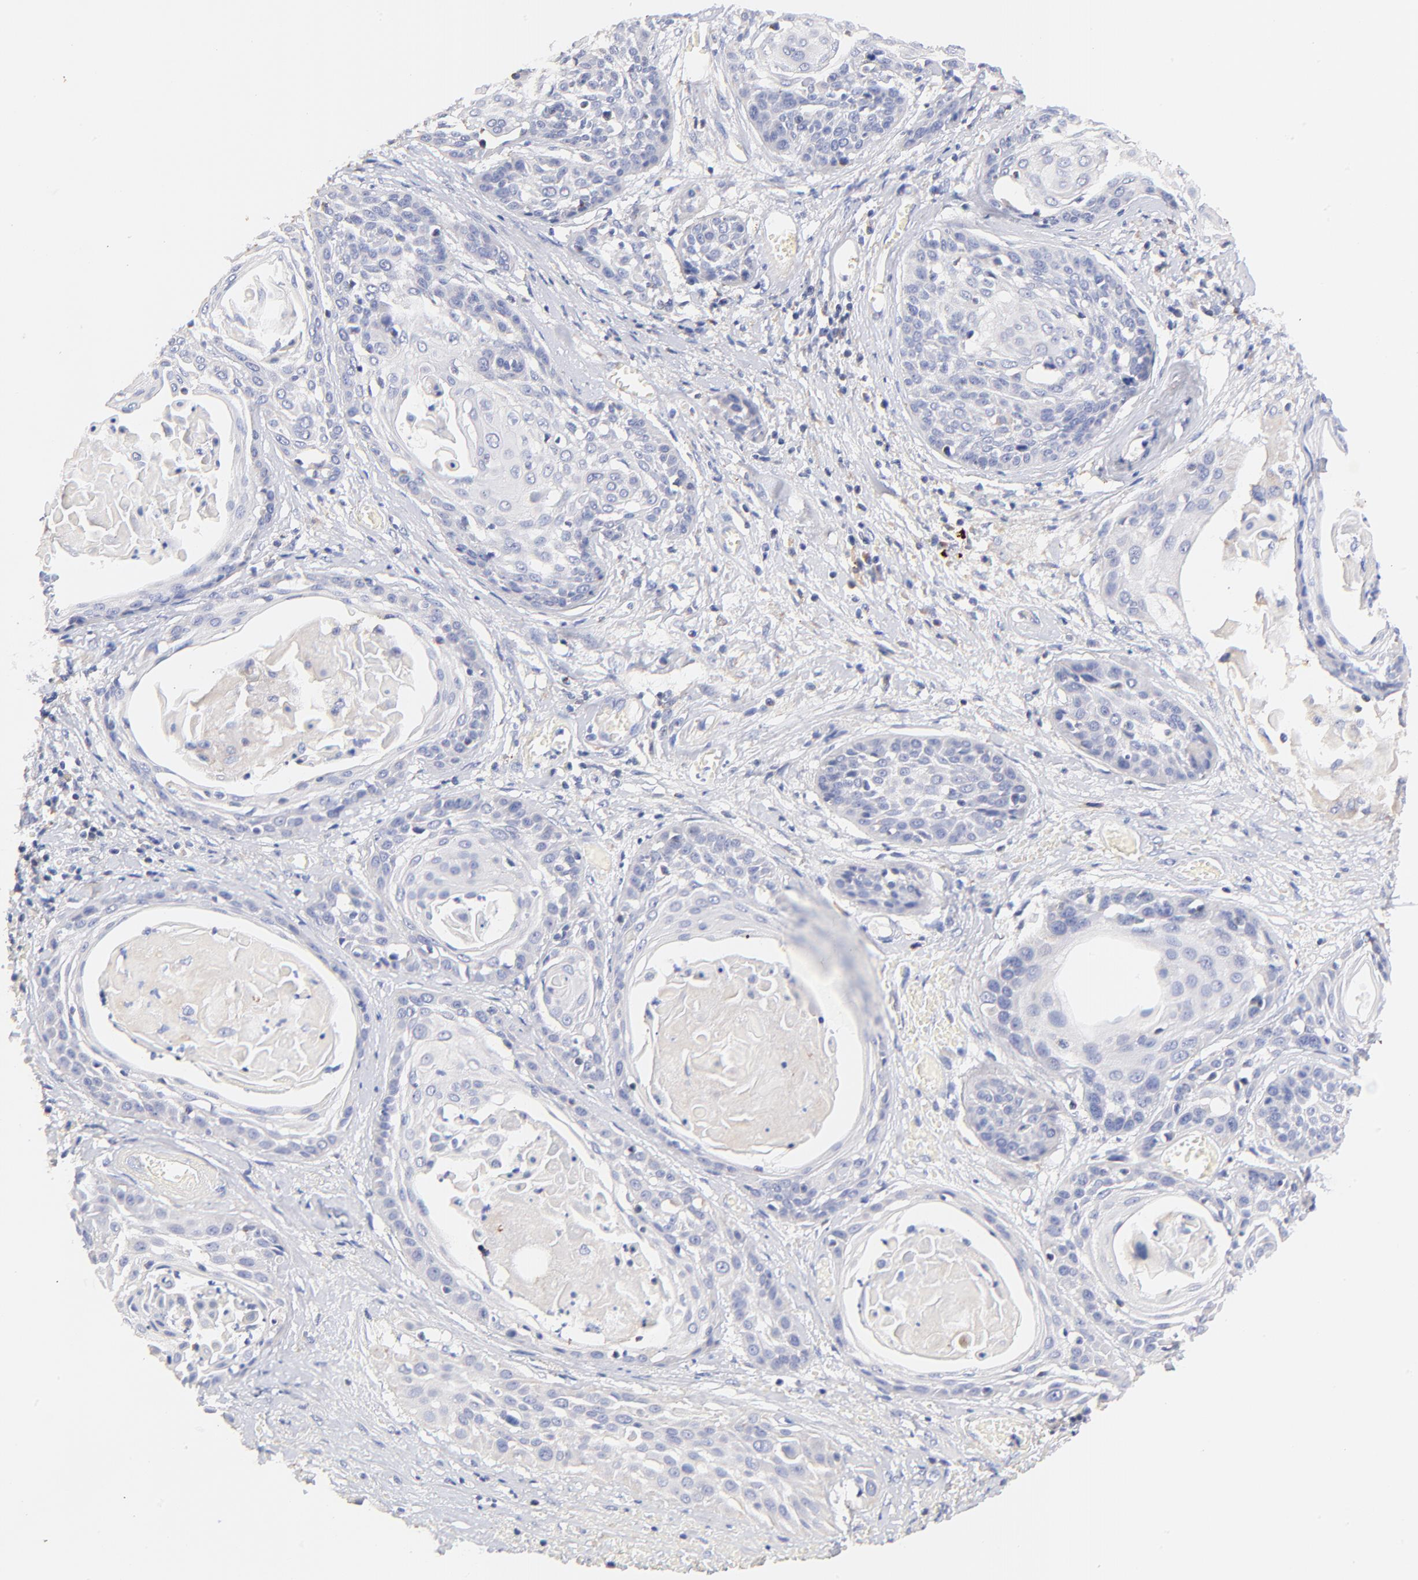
{"staining": {"intensity": "negative", "quantity": "none", "location": "none"}, "tissue": "cervical cancer", "cell_type": "Tumor cells", "image_type": "cancer", "snomed": [{"axis": "morphology", "description": "Squamous cell carcinoma, NOS"}, {"axis": "topography", "description": "Cervix"}], "caption": "High magnification brightfield microscopy of cervical squamous cell carcinoma stained with DAB (brown) and counterstained with hematoxylin (blue): tumor cells show no significant expression.", "gene": "IGLV7-43", "patient": {"sex": "female", "age": 57}}